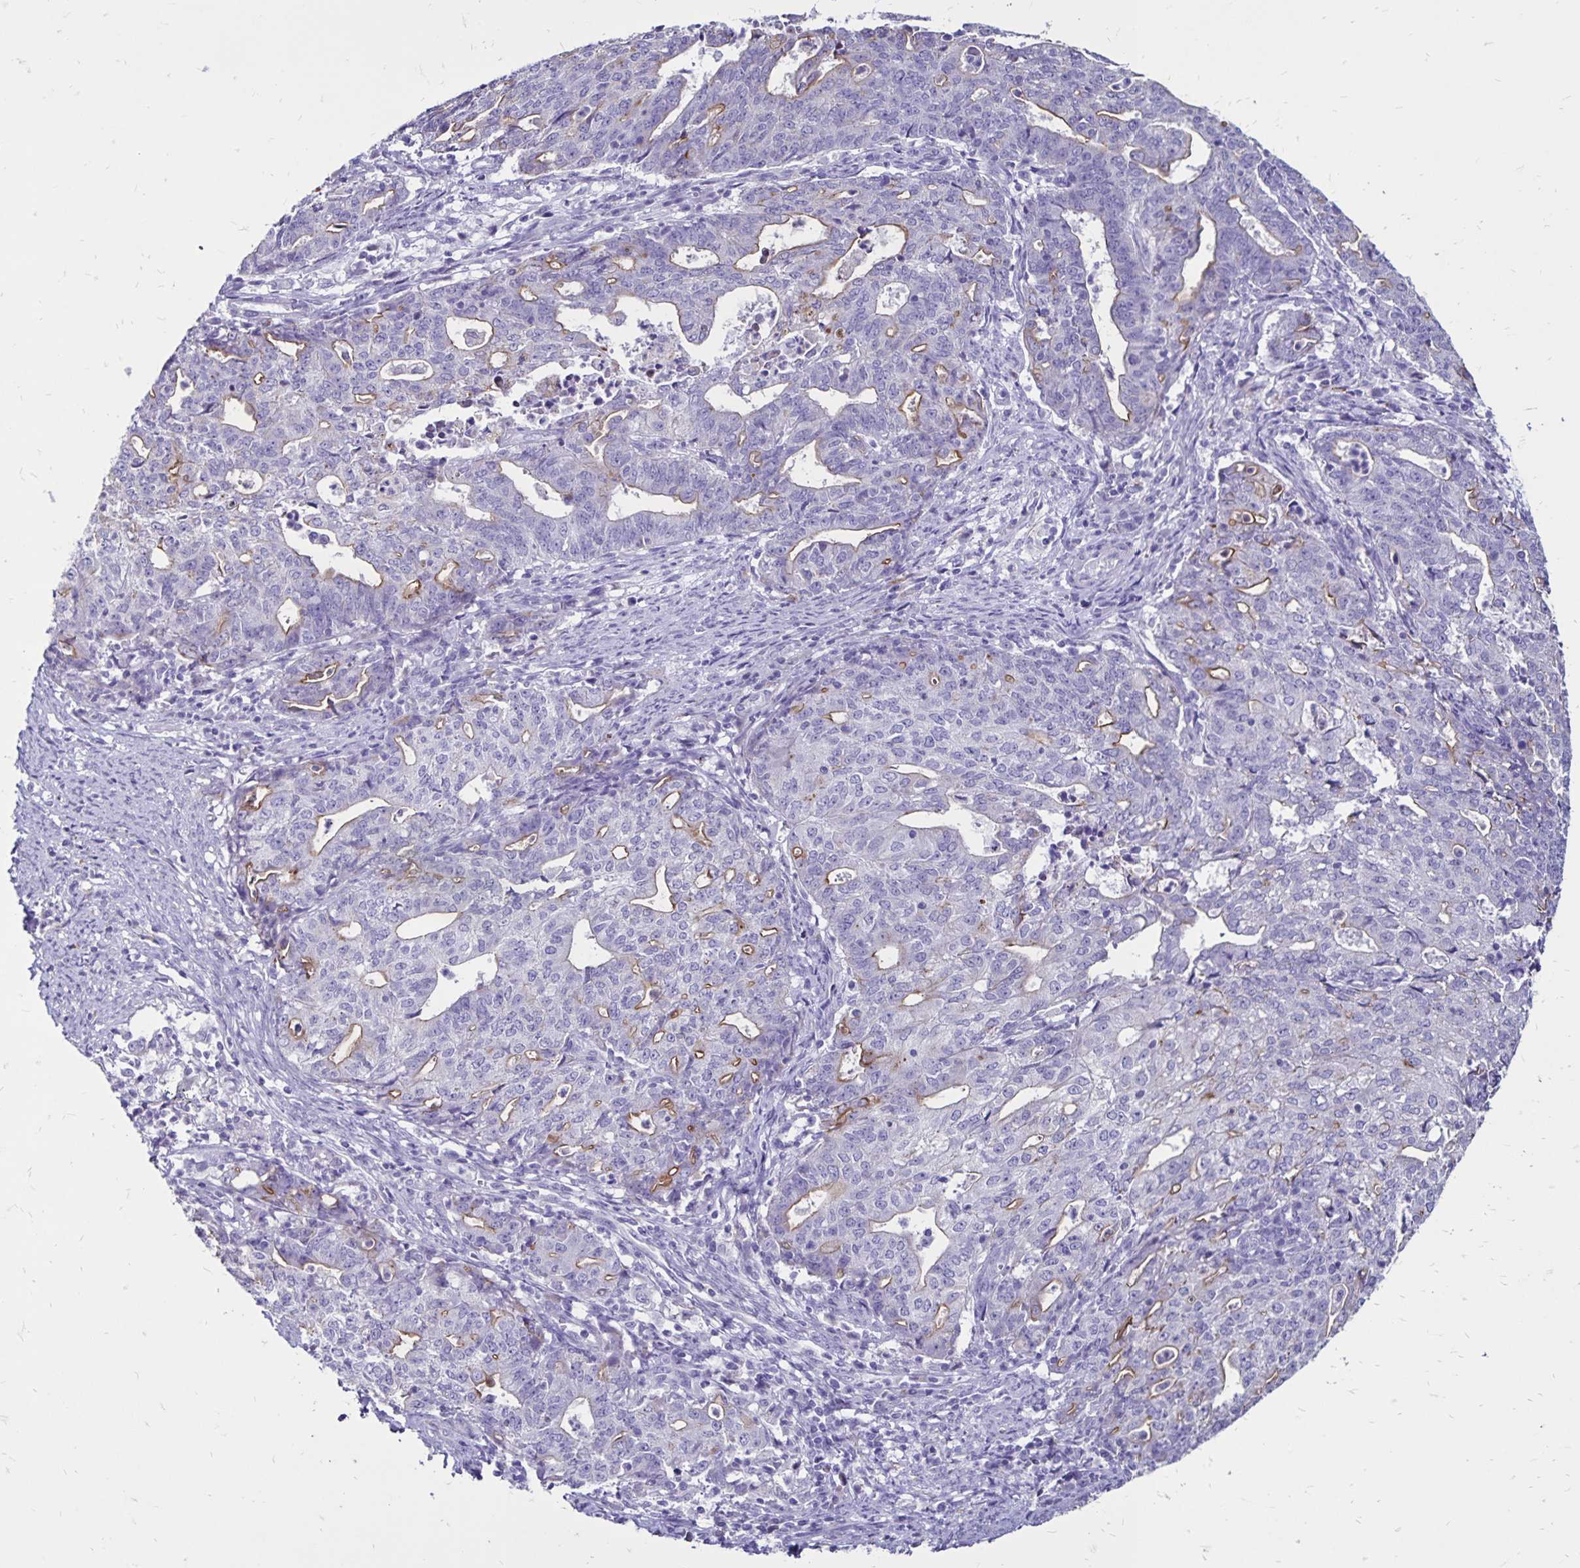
{"staining": {"intensity": "weak", "quantity": "25%-75%", "location": "cytoplasmic/membranous"}, "tissue": "endometrial cancer", "cell_type": "Tumor cells", "image_type": "cancer", "snomed": [{"axis": "morphology", "description": "Adenocarcinoma, NOS"}, {"axis": "topography", "description": "Endometrium"}], "caption": "A brown stain labels weak cytoplasmic/membranous staining of a protein in human endometrial adenocarcinoma tumor cells. (DAB IHC with brightfield microscopy, high magnification).", "gene": "EVPL", "patient": {"sex": "female", "age": 82}}